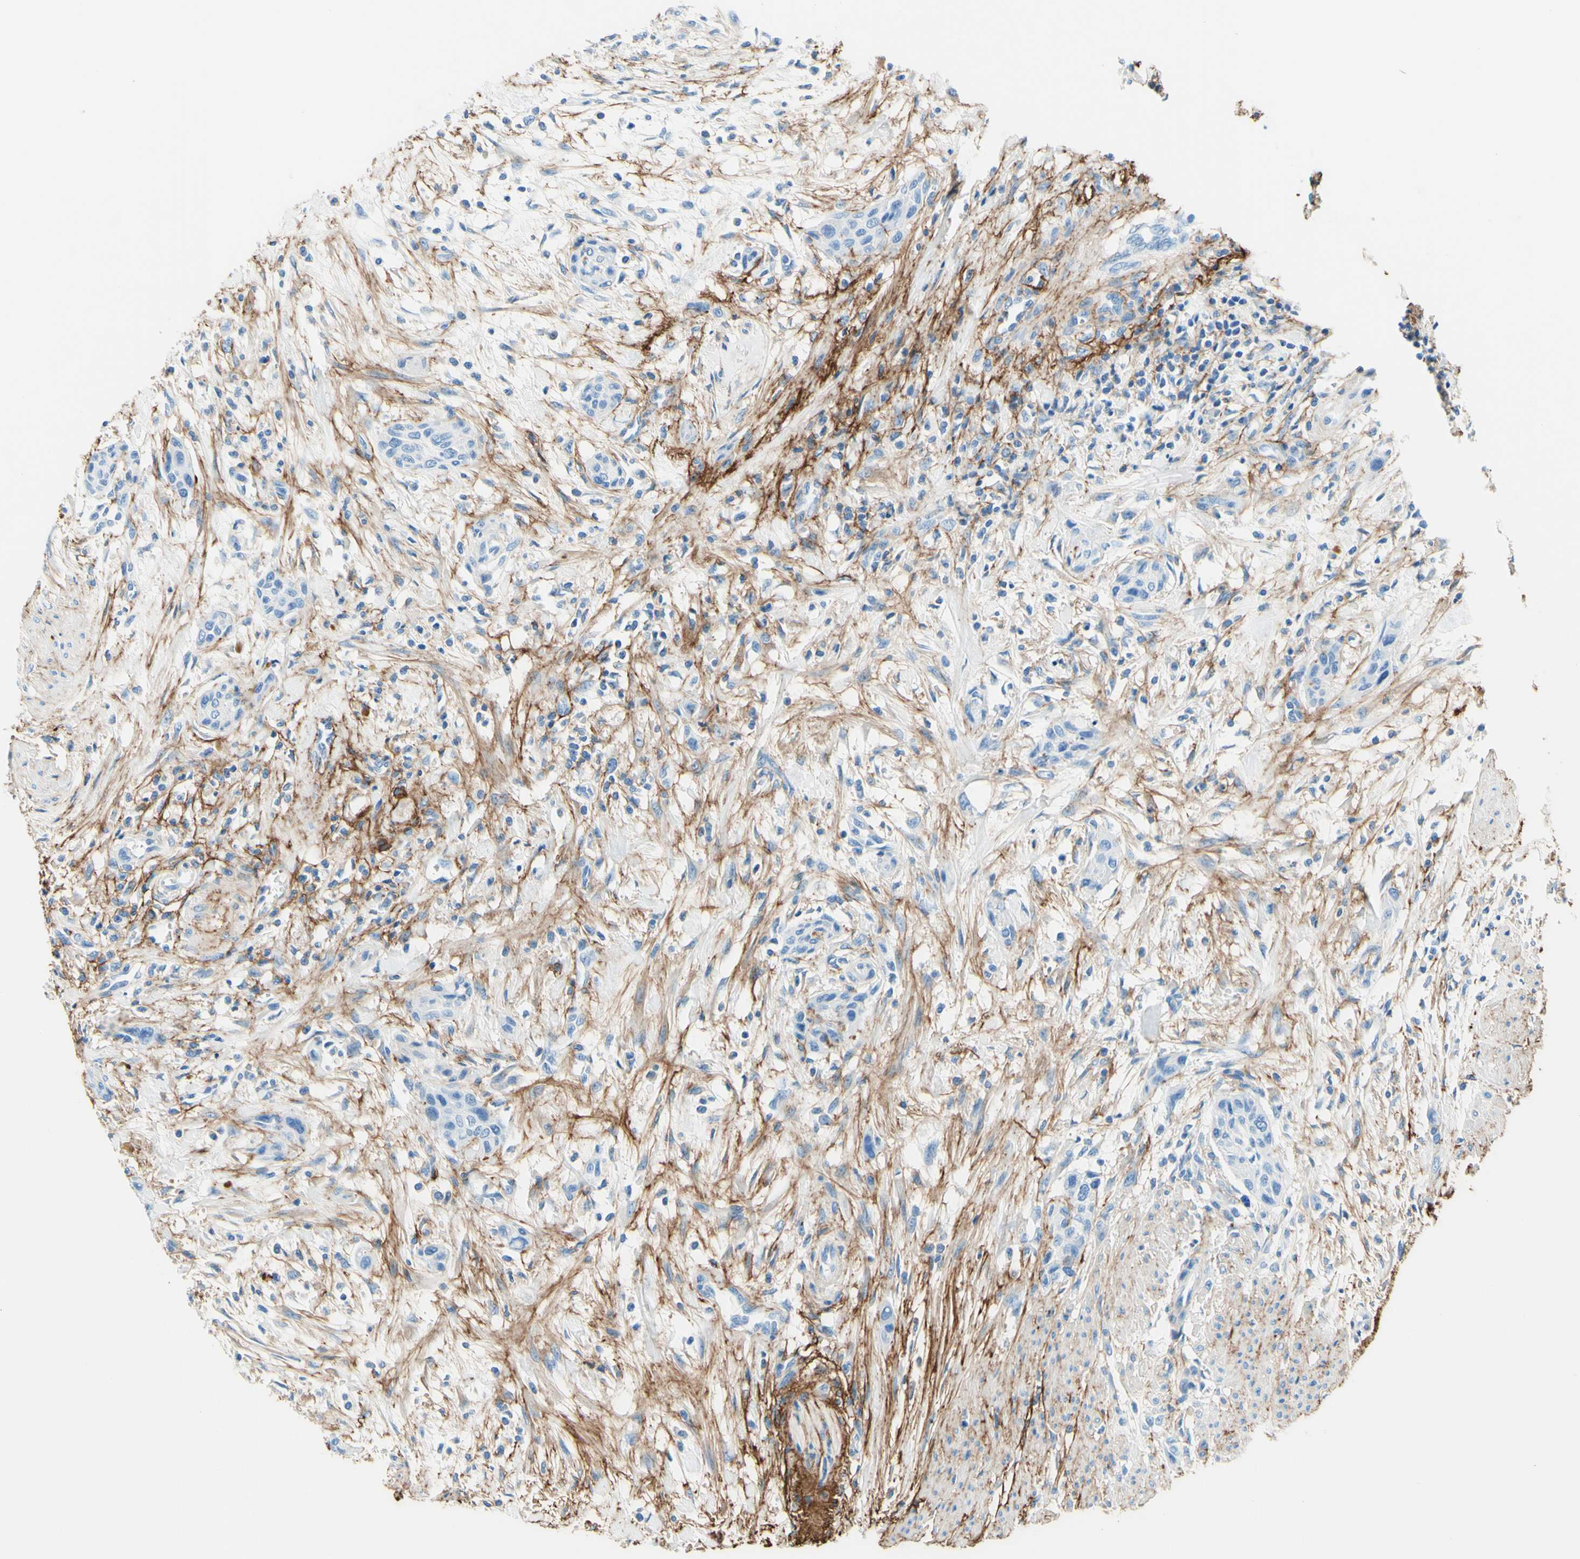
{"staining": {"intensity": "negative", "quantity": "none", "location": "none"}, "tissue": "urothelial cancer", "cell_type": "Tumor cells", "image_type": "cancer", "snomed": [{"axis": "morphology", "description": "Urothelial carcinoma, High grade"}, {"axis": "topography", "description": "Urinary bladder"}], "caption": "Photomicrograph shows no significant protein positivity in tumor cells of high-grade urothelial carcinoma.", "gene": "MFAP5", "patient": {"sex": "male", "age": 35}}